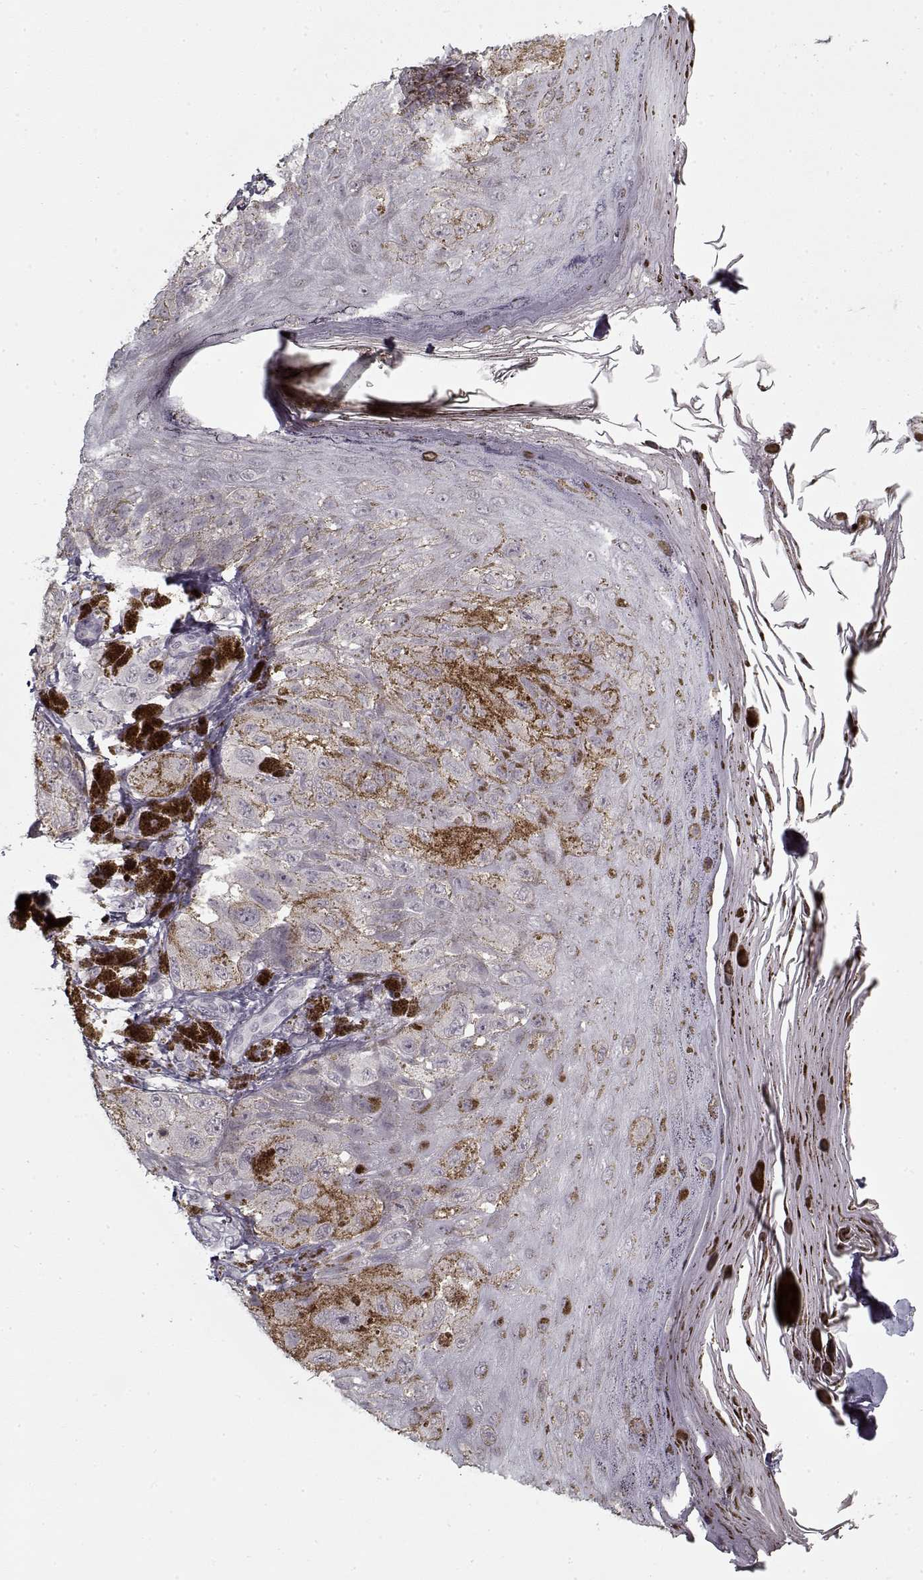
{"staining": {"intensity": "negative", "quantity": "none", "location": "none"}, "tissue": "melanoma", "cell_type": "Tumor cells", "image_type": "cancer", "snomed": [{"axis": "morphology", "description": "Malignant melanoma, NOS"}, {"axis": "topography", "description": "Skin"}], "caption": "Tumor cells show no significant expression in melanoma. Brightfield microscopy of IHC stained with DAB (3,3'-diaminobenzidine) (brown) and hematoxylin (blue), captured at high magnification.", "gene": "LAMA2", "patient": {"sex": "male", "age": 36}}